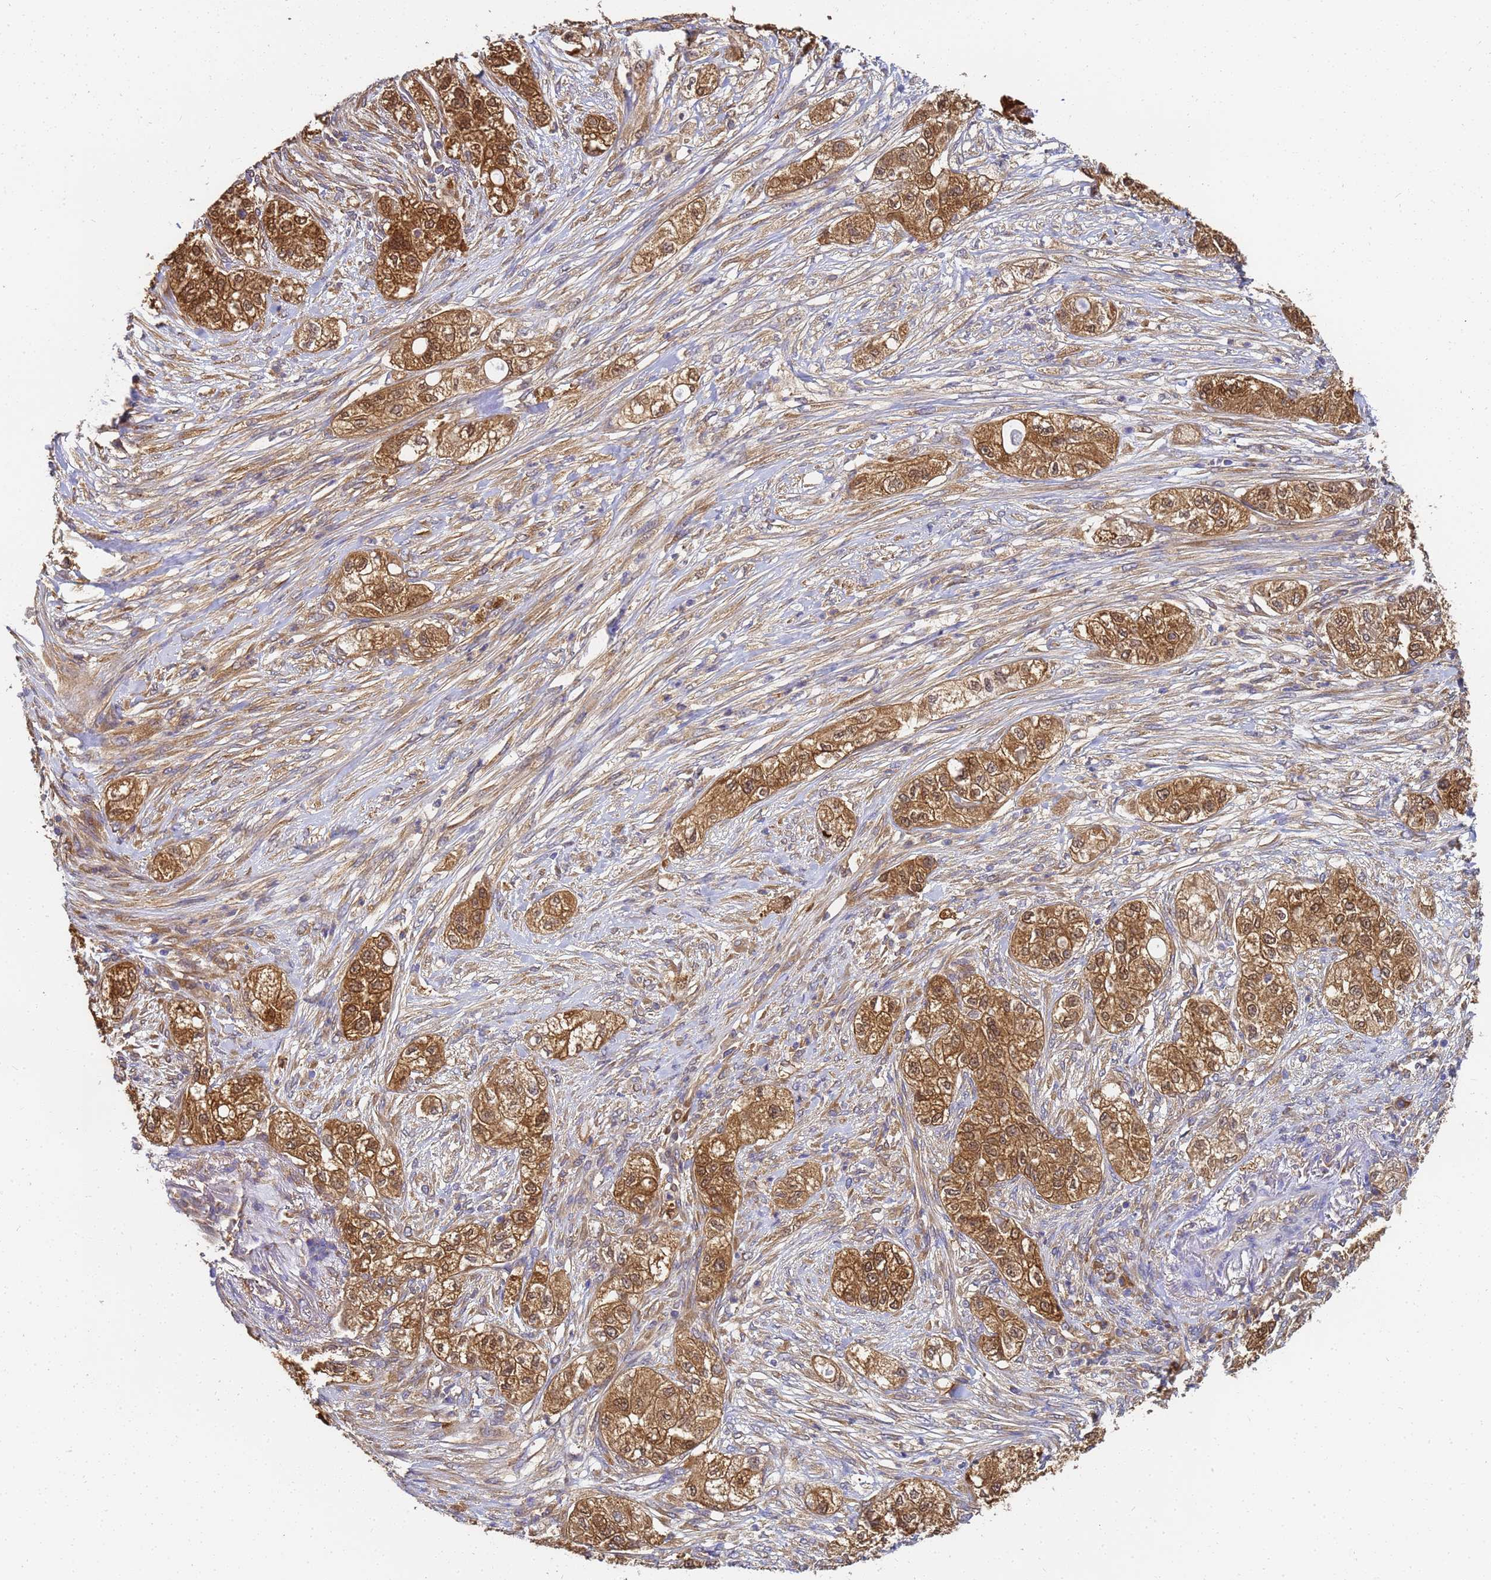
{"staining": {"intensity": "moderate", "quantity": ">75%", "location": "cytoplasmic/membranous,nuclear"}, "tissue": "pancreatic cancer", "cell_type": "Tumor cells", "image_type": "cancer", "snomed": [{"axis": "morphology", "description": "Adenocarcinoma, NOS"}, {"axis": "topography", "description": "Pancreas"}], "caption": "Immunohistochemistry (IHC) photomicrograph of human pancreatic cancer stained for a protein (brown), which shows medium levels of moderate cytoplasmic/membranous and nuclear positivity in approximately >75% of tumor cells.", "gene": "NME1-NME2", "patient": {"sex": "female", "age": 78}}